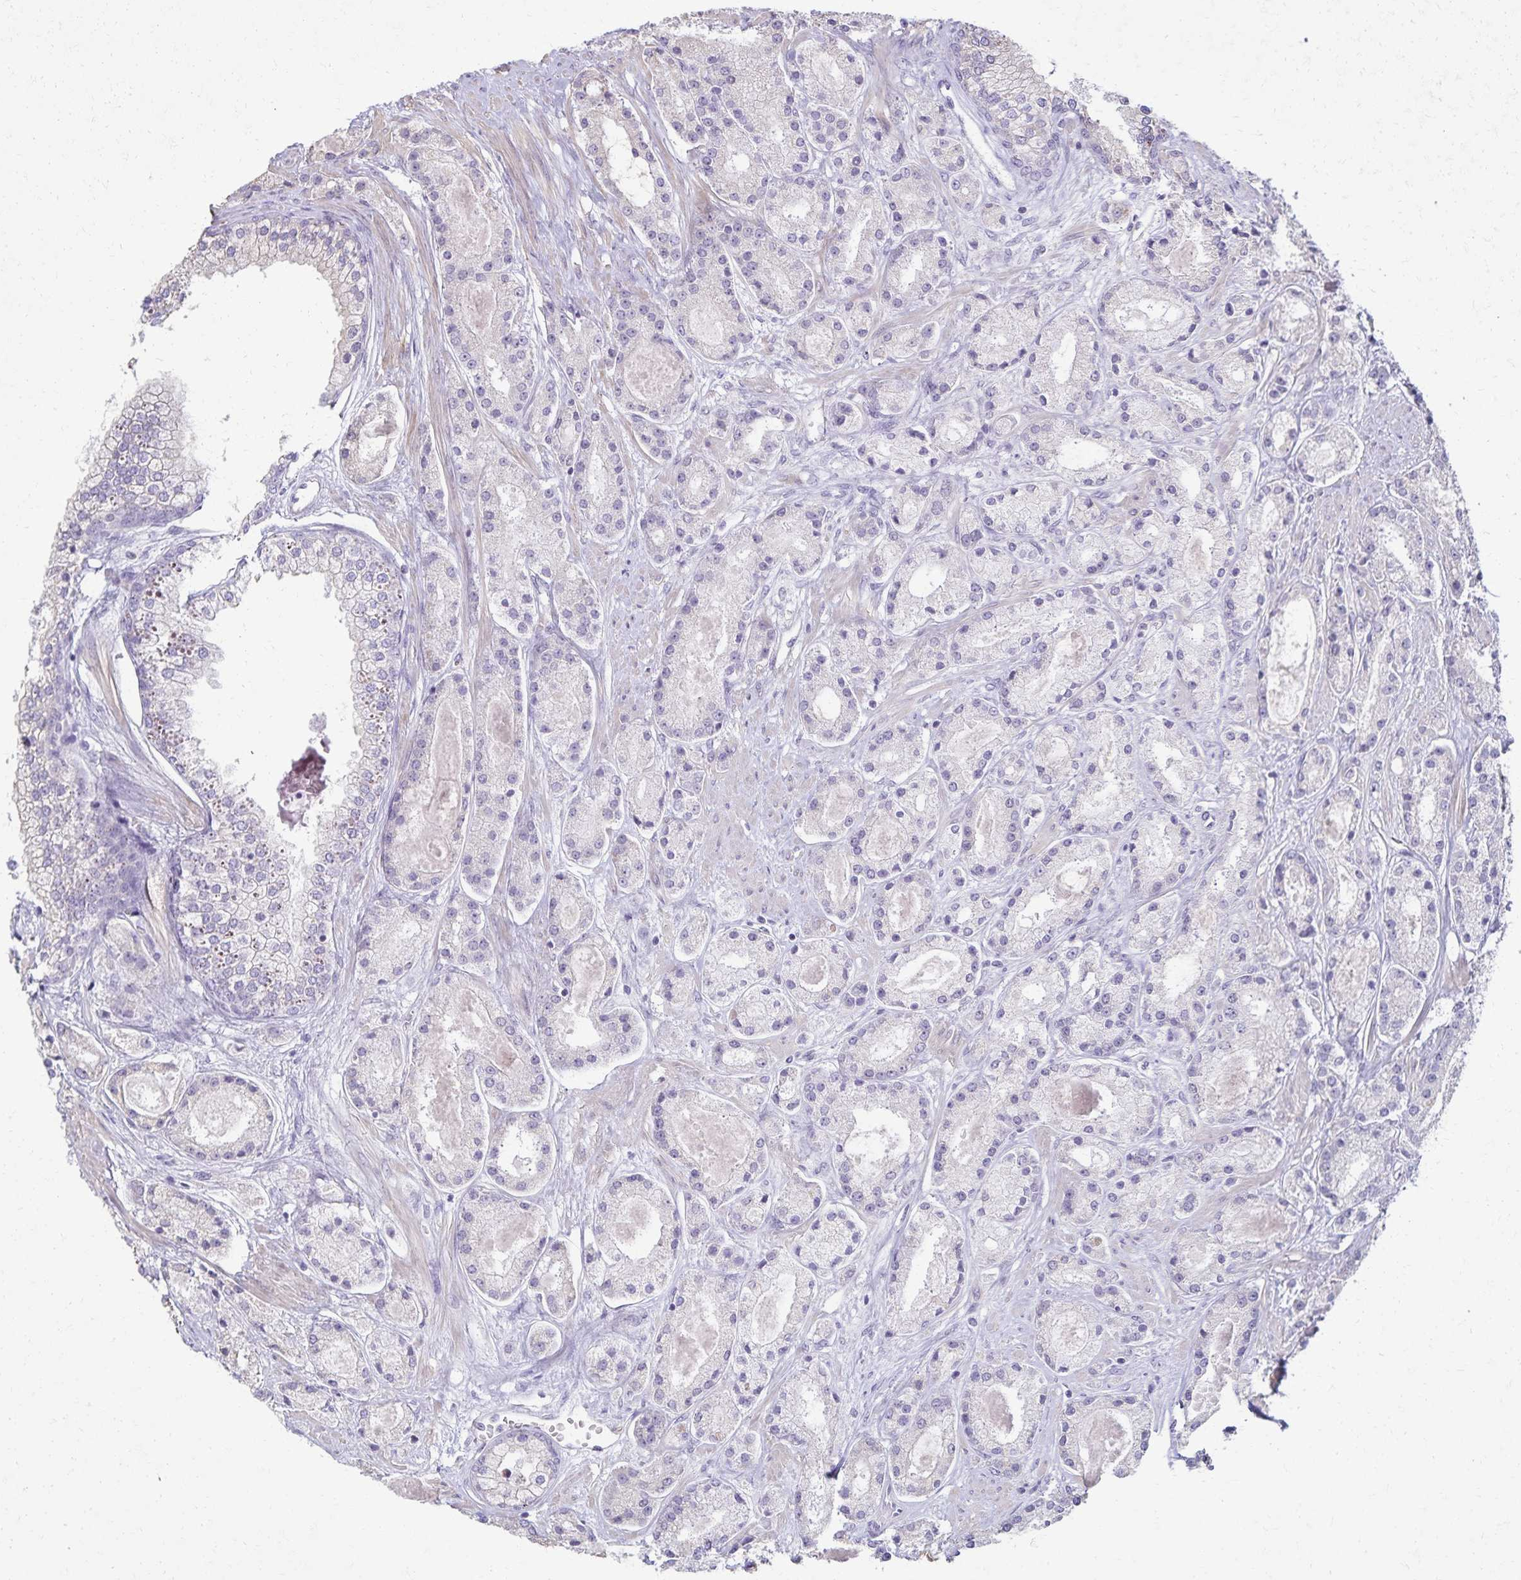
{"staining": {"intensity": "negative", "quantity": "none", "location": "none"}, "tissue": "prostate cancer", "cell_type": "Tumor cells", "image_type": "cancer", "snomed": [{"axis": "morphology", "description": "Adenocarcinoma, High grade"}, {"axis": "topography", "description": "Prostate"}], "caption": "Immunohistochemistry micrograph of human prostate adenocarcinoma (high-grade) stained for a protein (brown), which reveals no expression in tumor cells.", "gene": "KISS1", "patient": {"sex": "male", "age": 67}}